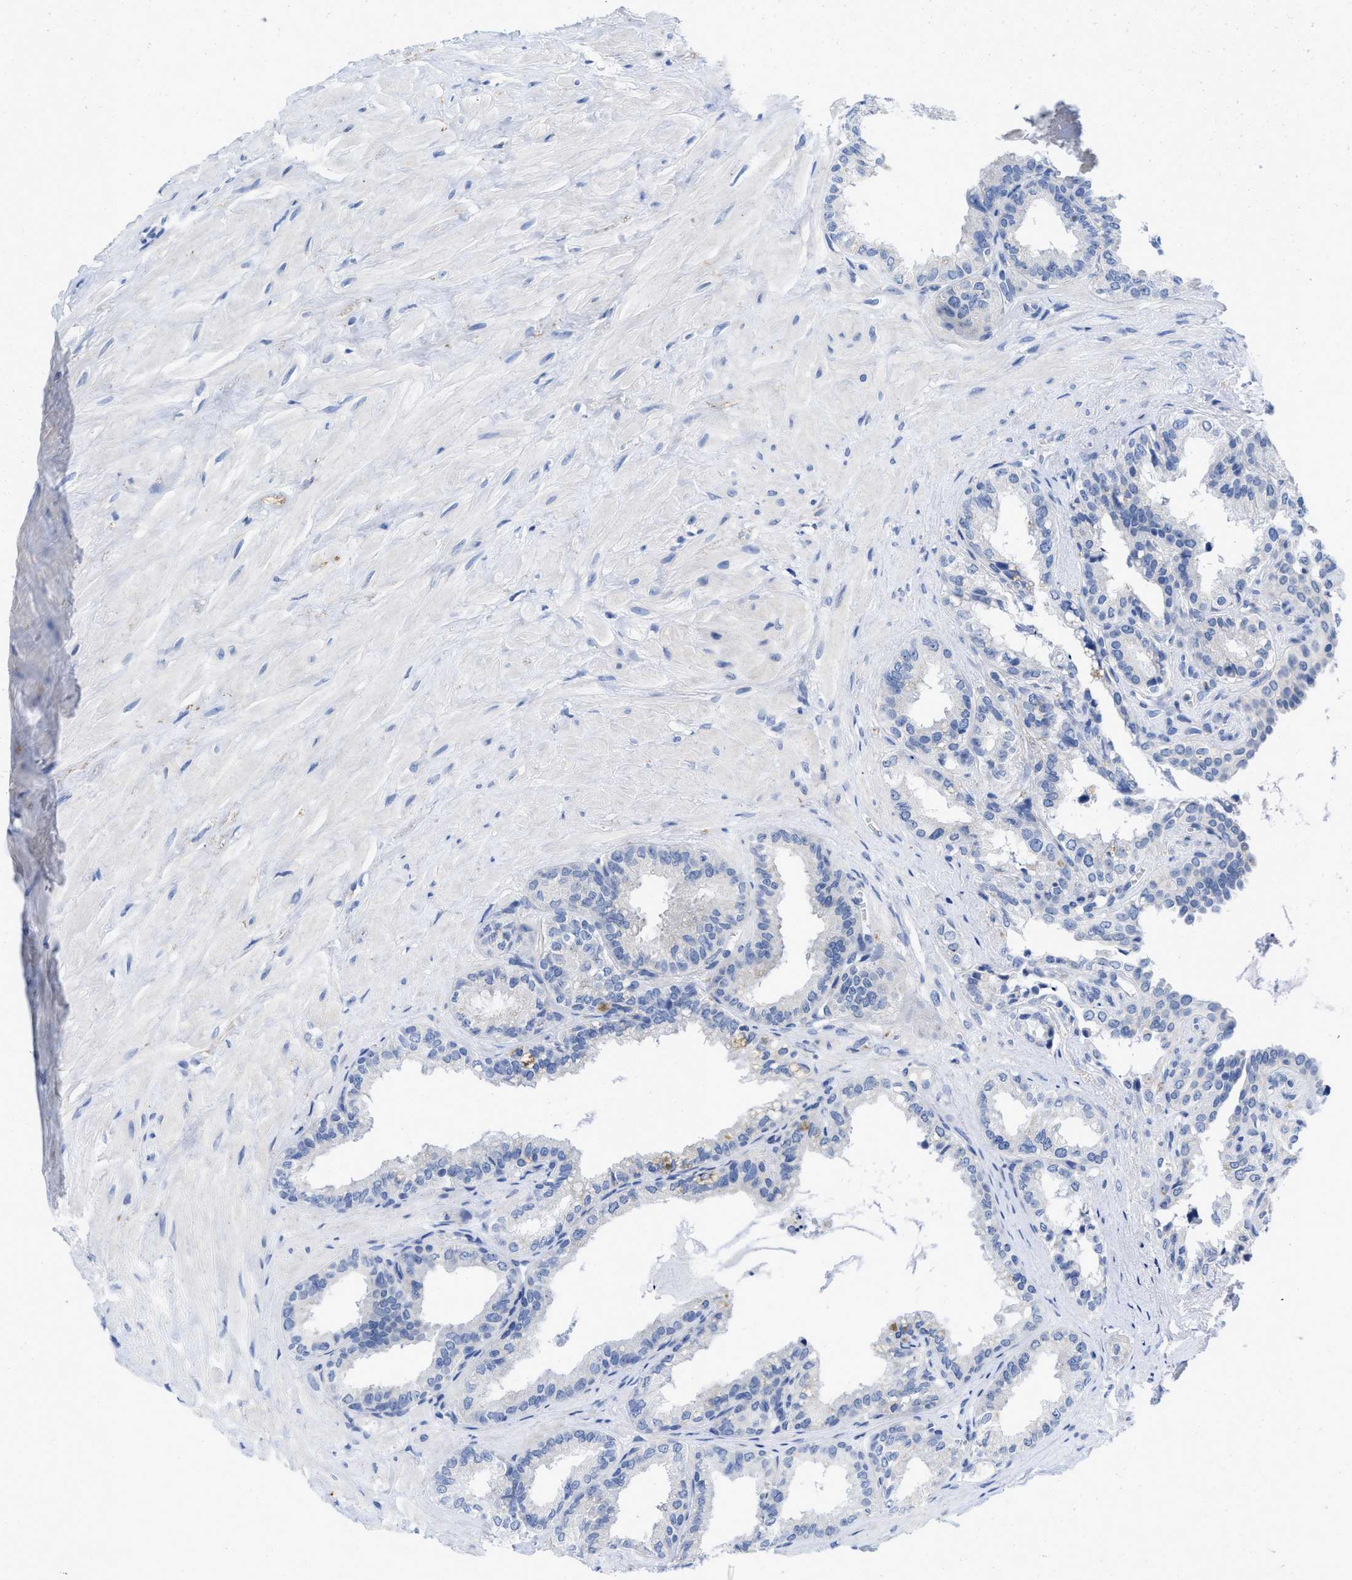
{"staining": {"intensity": "negative", "quantity": "none", "location": "none"}, "tissue": "seminal vesicle", "cell_type": "Glandular cells", "image_type": "normal", "snomed": [{"axis": "morphology", "description": "Normal tissue, NOS"}, {"axis": "topography", "description": "Seminal veicle"}], "caption": "Immunohistochemistry of benign seminal vesicle reveals no staining in glandular cells.", "gene": "PYY", "patient": {"sex": "male", "age": 64}}